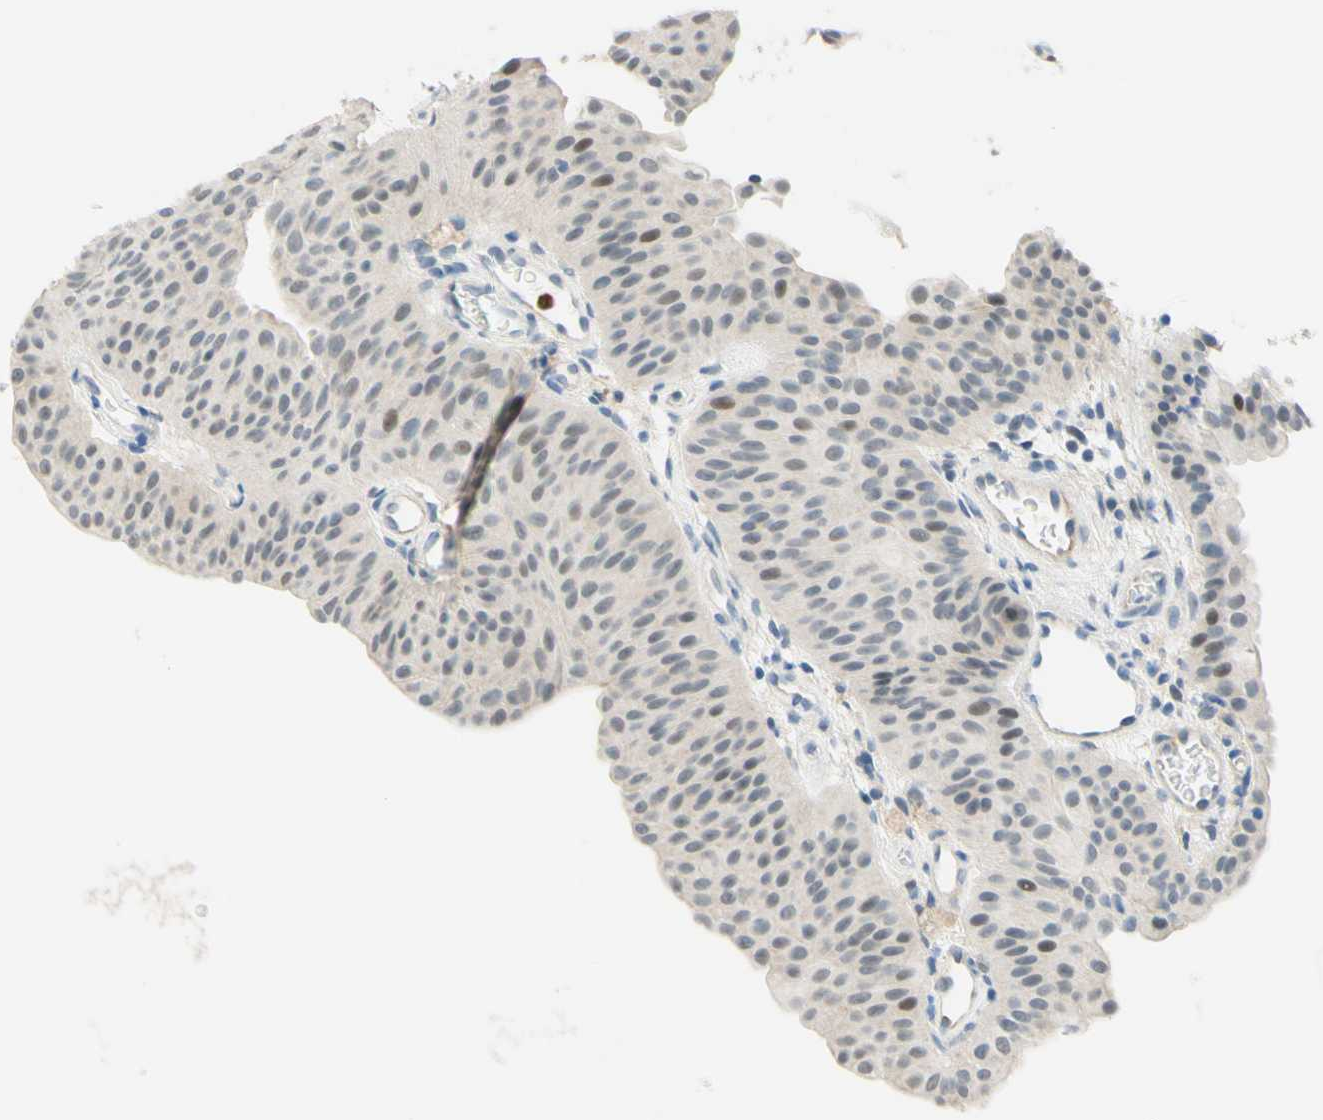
{"staining": {"intensity": "weak", "quantity": "<25%", "location": "nuclear"}, "tissue": "urothelial cancer", "cell_type": "Tumor cells", "image_type": "cancer", "snomed": [{"axis": "morphology", "description": "Urothelial carcinoma, Low grade"}, {"axis": "topography", "description": "Urinary bladder"}], "caption": "Tumor cells are negative for brown protein staining in urothelial cancer. Brightfield microscopy of IHC stained with DAB (3,3'-diaminobenzidine) (brown) and hematoxylin (blue), captured at high magnification.", "gene": "TREM2", "patient": {"sex": "female", "age": 60}}